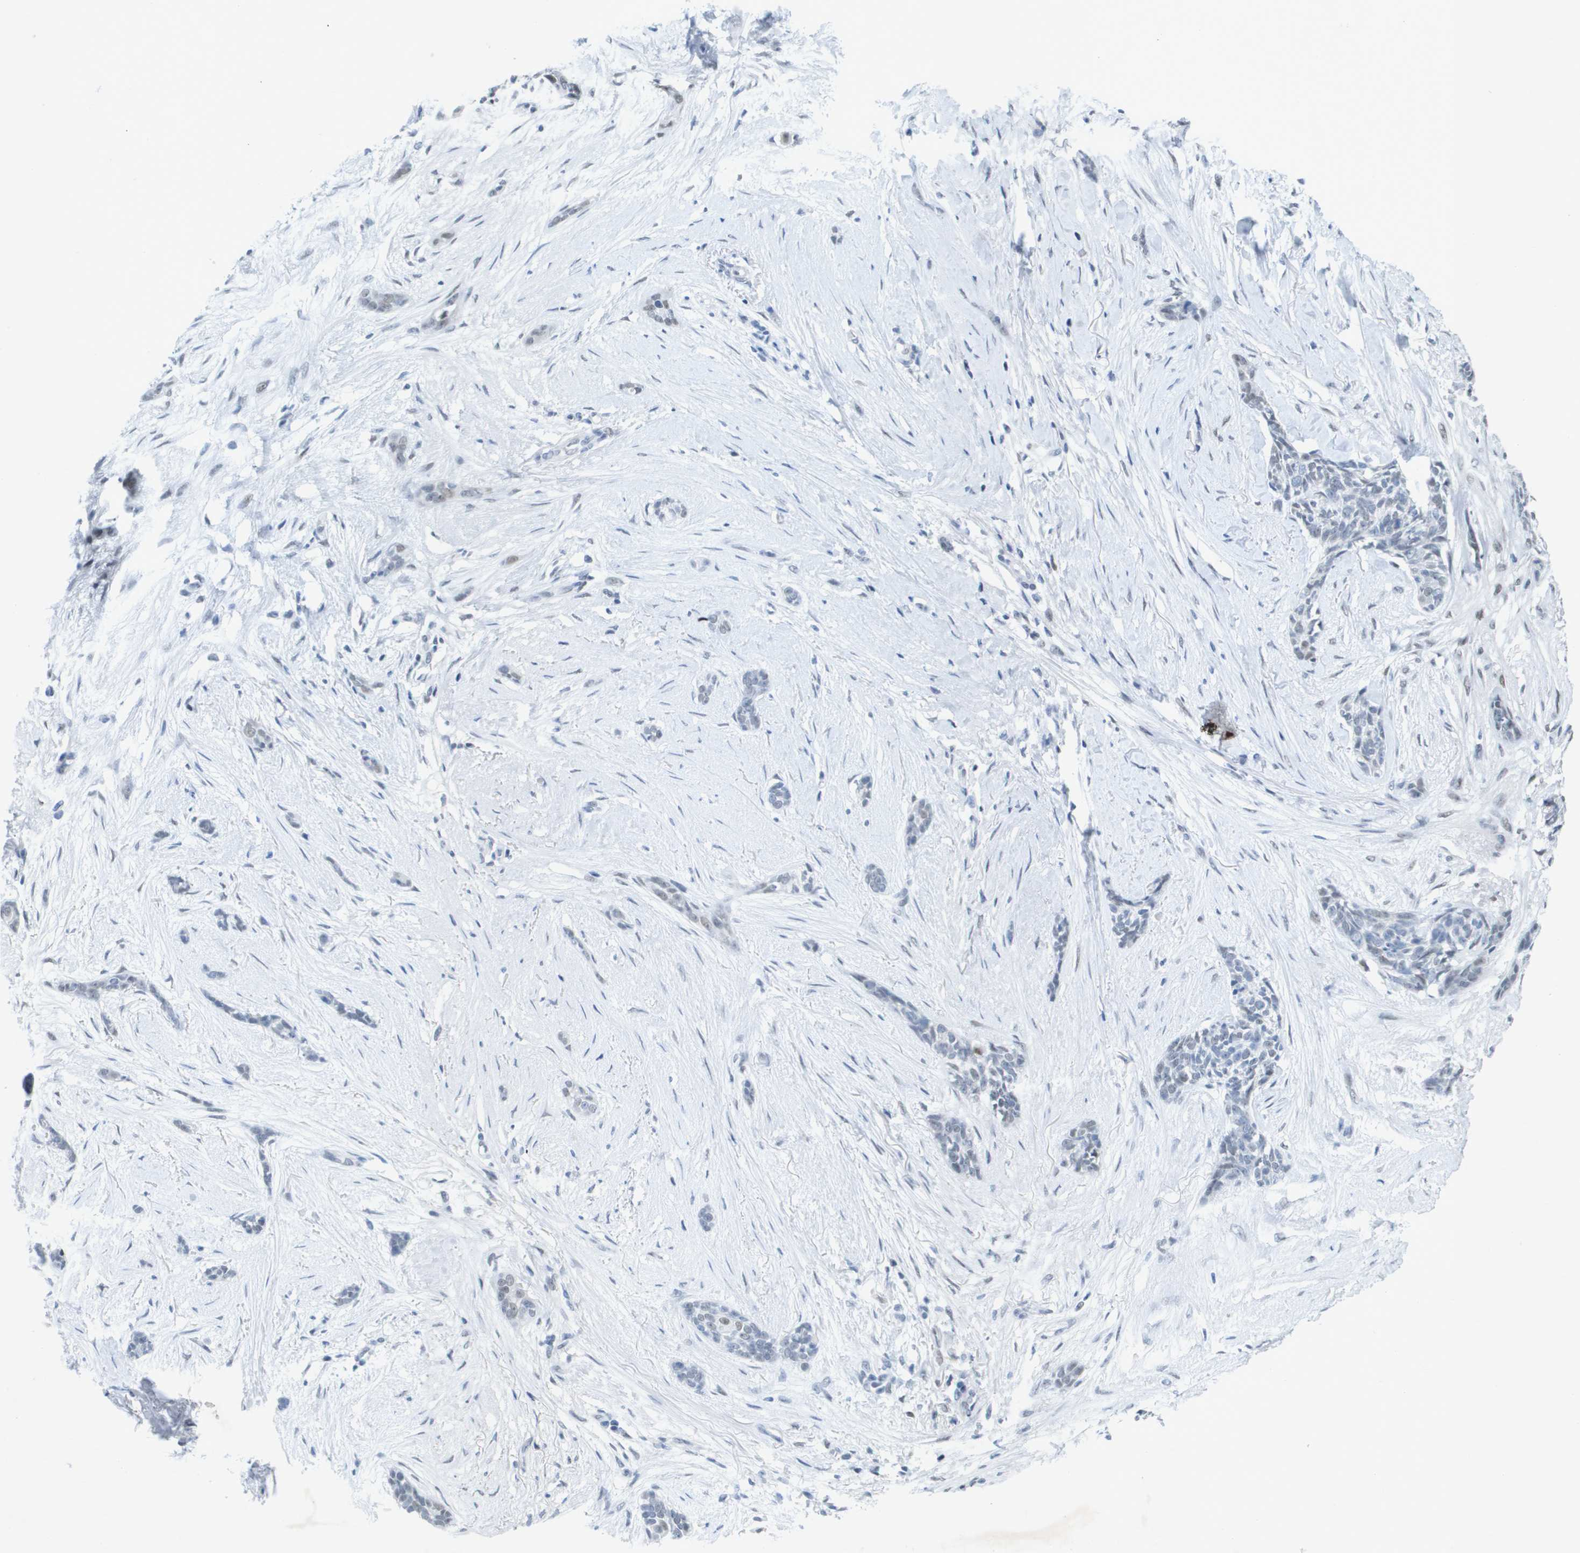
{"staining": {"intensity": "weak", "quantity": "<25%", "location": "nuclear"}, "tissue": "skin cancer", "cell_type": "Tumor cells", "image_type": "cancer", "snomed": [{"axis": "morphology", "description": "Basal cell carcinoma"}, {"axis": "morphology", "description": "Adnexal tumor, benign"}, {"axis": "topography", "description": "Skin"}], "caption": "This is an immunohistochemistry (IHC) micrograph of skin basal cell carcinoma. There is no positivity in tumor cells.", "gene": "TP53RK", "patient": {"sex": "female", "age": 42}}